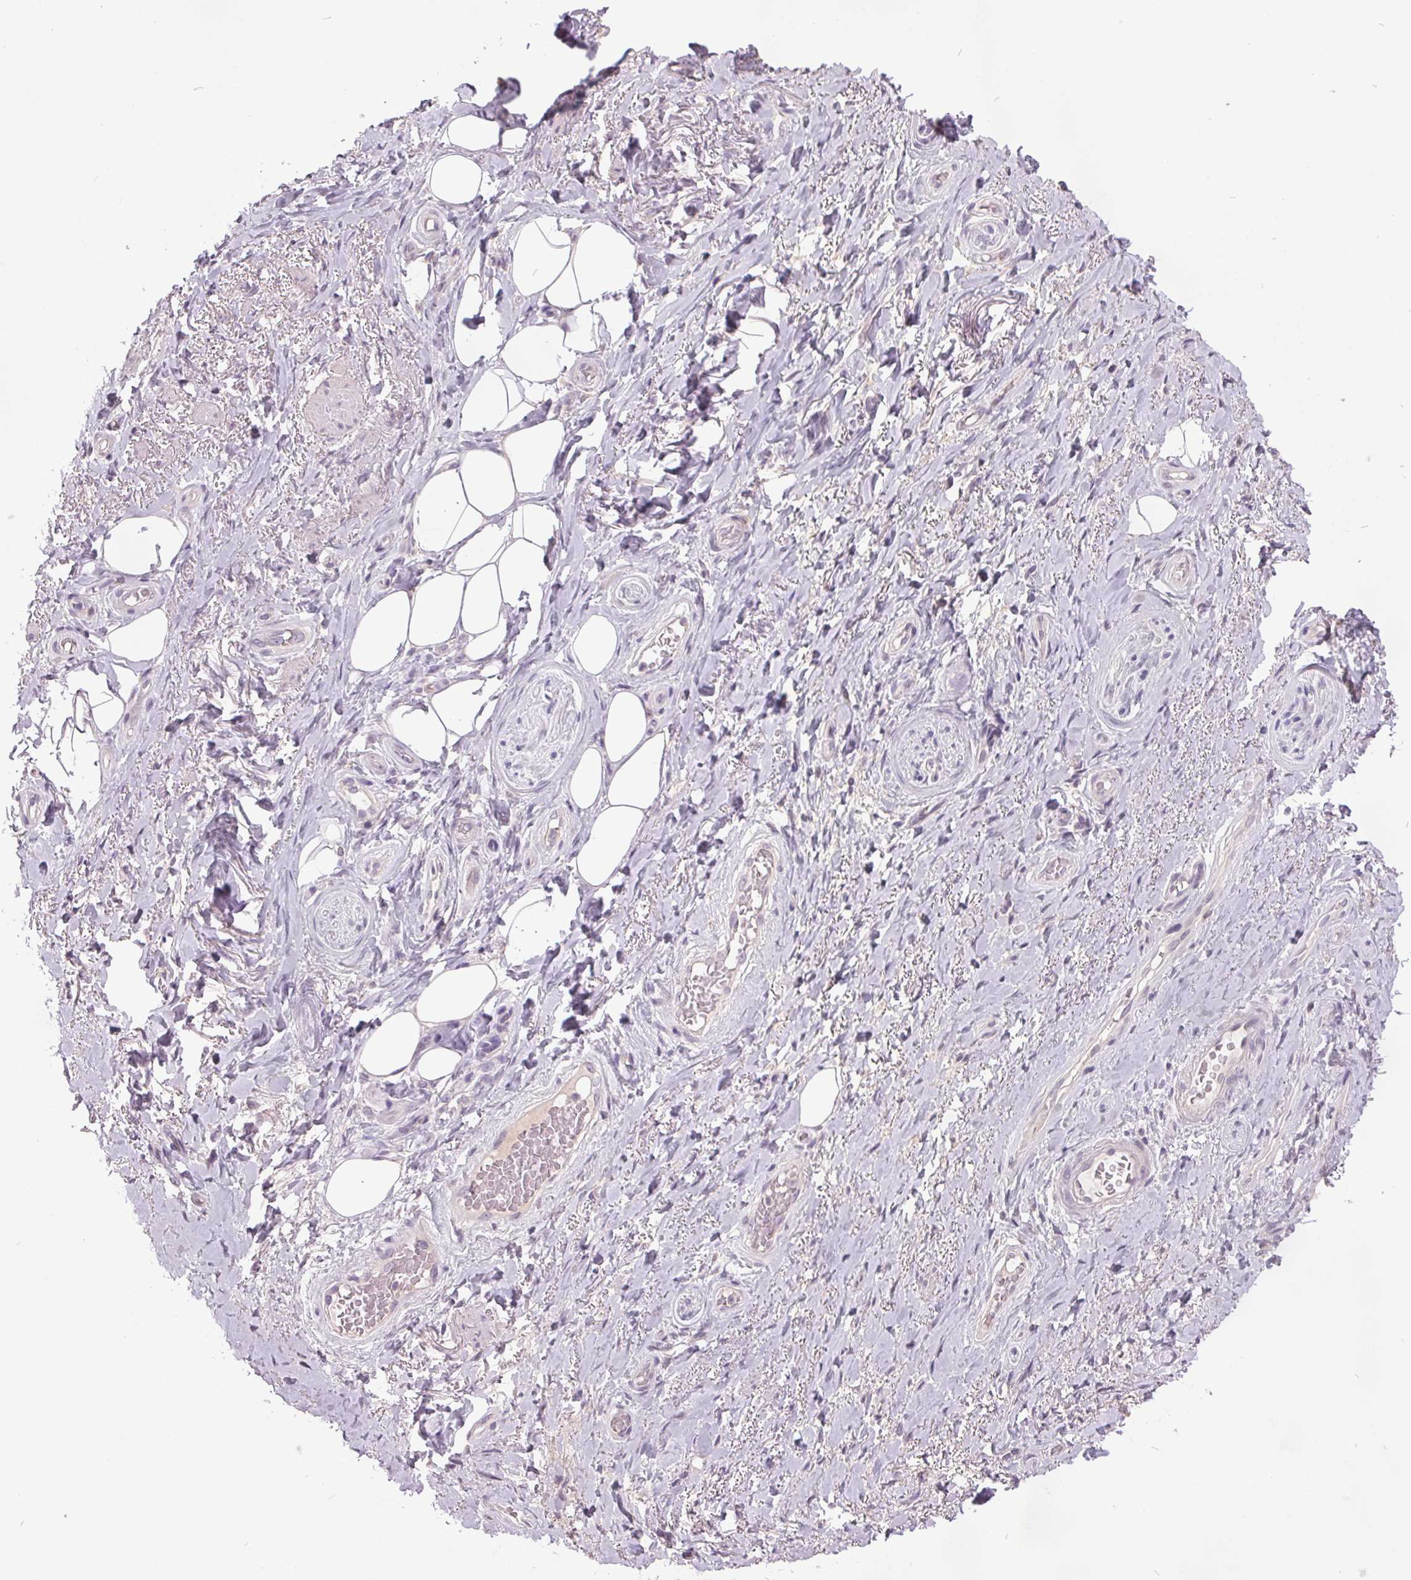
{"staining": {"intensity": "negative", "quantity": "none", "location": "none"}, "tissue": "adipose tissue", "cell_type": "Adipocytes", "image_type": "normal", "snomed": [{"axis": "morphology", "description": "Normal tissue, NOS"}, {"axis": "topography", "description": "Anal"}, {"axis": "topography", "description": "Peripheral nerve tissue"}], "caption": "A micrograph of human adipose tissue is negative for staining in adipocytes. The staining is performed using DAB brown chromogen with nuclei counter-stained in using hematoxylin.", "gene": "C2orf16", "patient": {"sex": "male", "age": 53}}